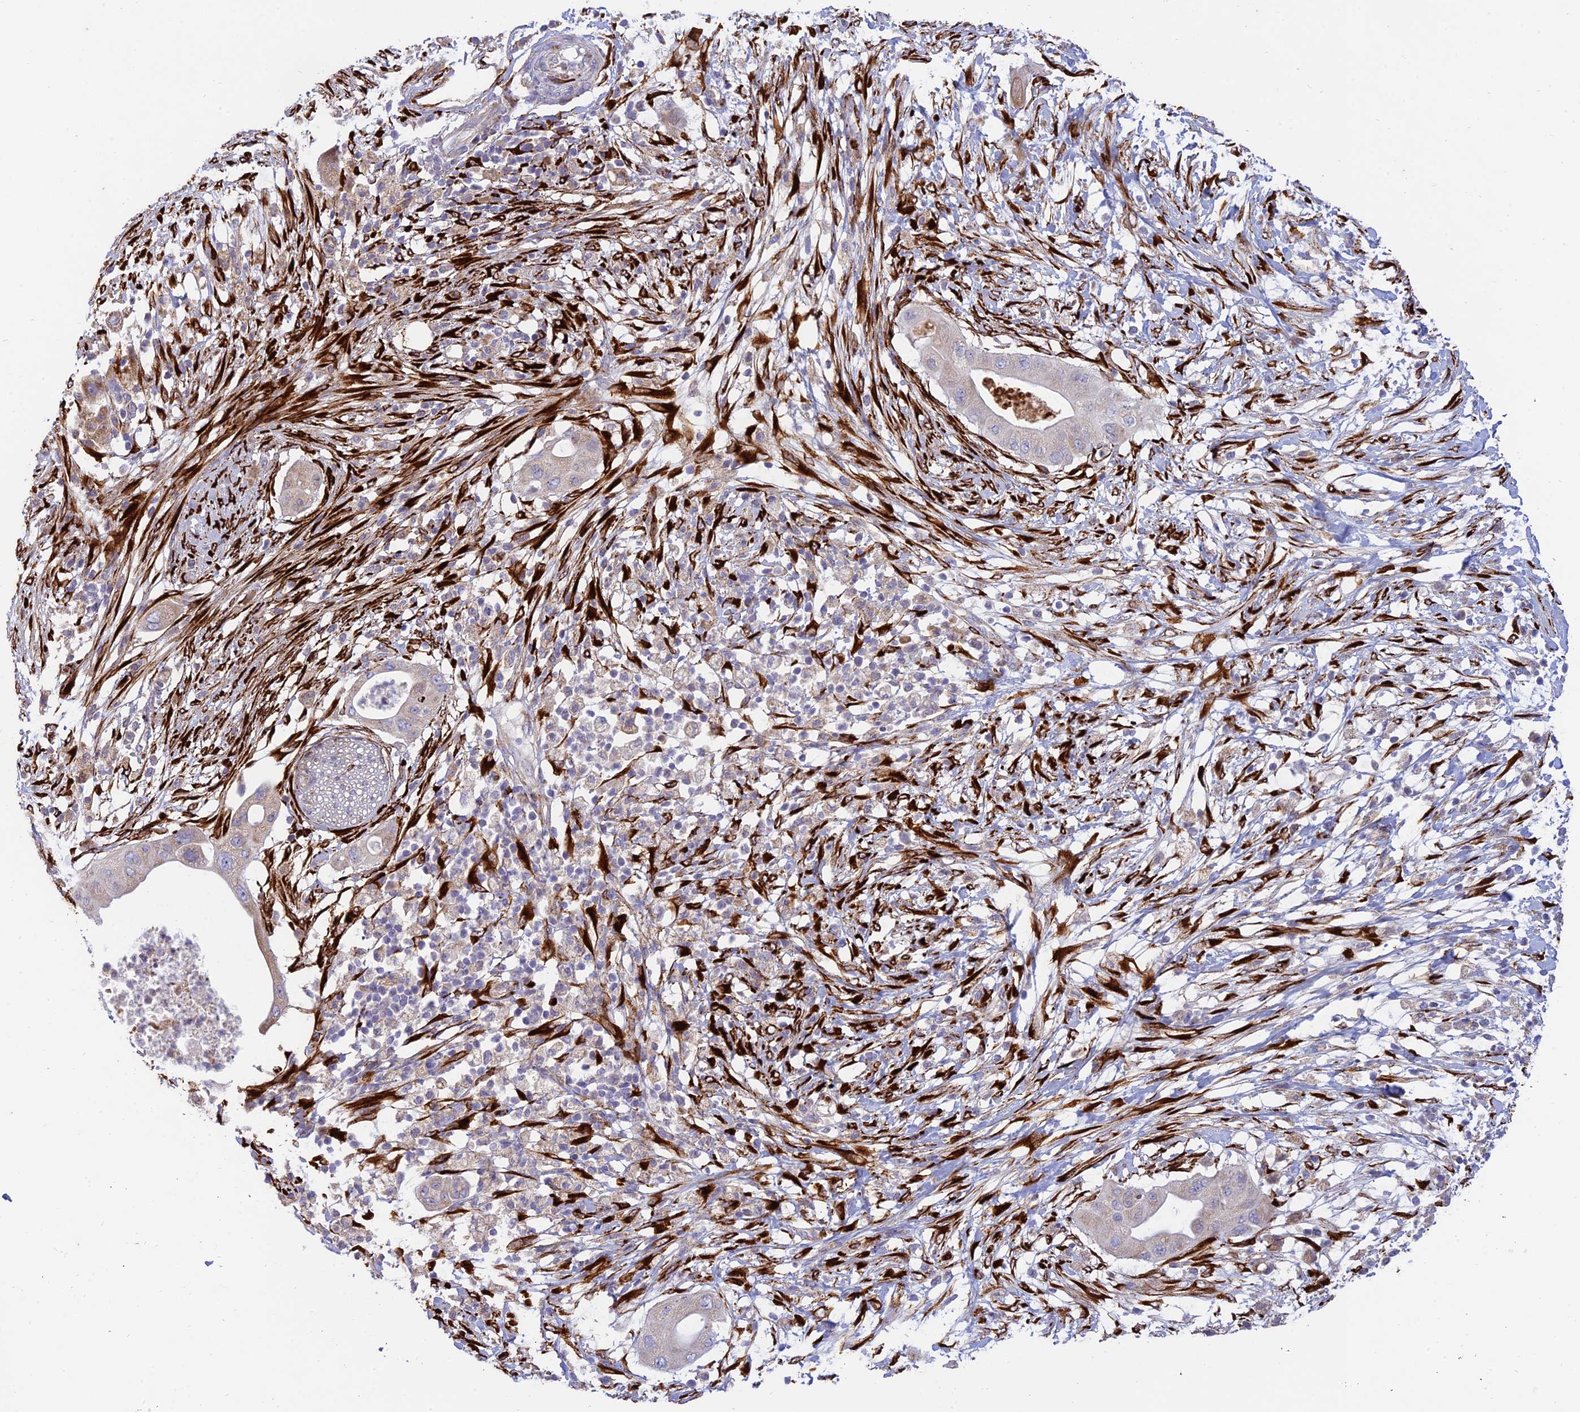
{"staining": {"intensity": "weak", "quantity": "25%-75%", "location": "cytoplasmic/membranous"}, "tissue": "pancreatic cancer", "cell_type": "Tumor cells", "image_type": "cancer", "snomed": [{"axis": "morphology", "description": "Adenocarcinoma, NOS"}, {"axis": "topography", "description": "Pancreas"}], "caption": "Weak cytoplasmic/membranous staining for a protein is appreciated in approximately 25%-75% of tumor cells of adenocarcinoma (pancreatic) using immunohistochemistry.", "gene": "RCN3", "patient": {"sex": "male", "age": 68}}